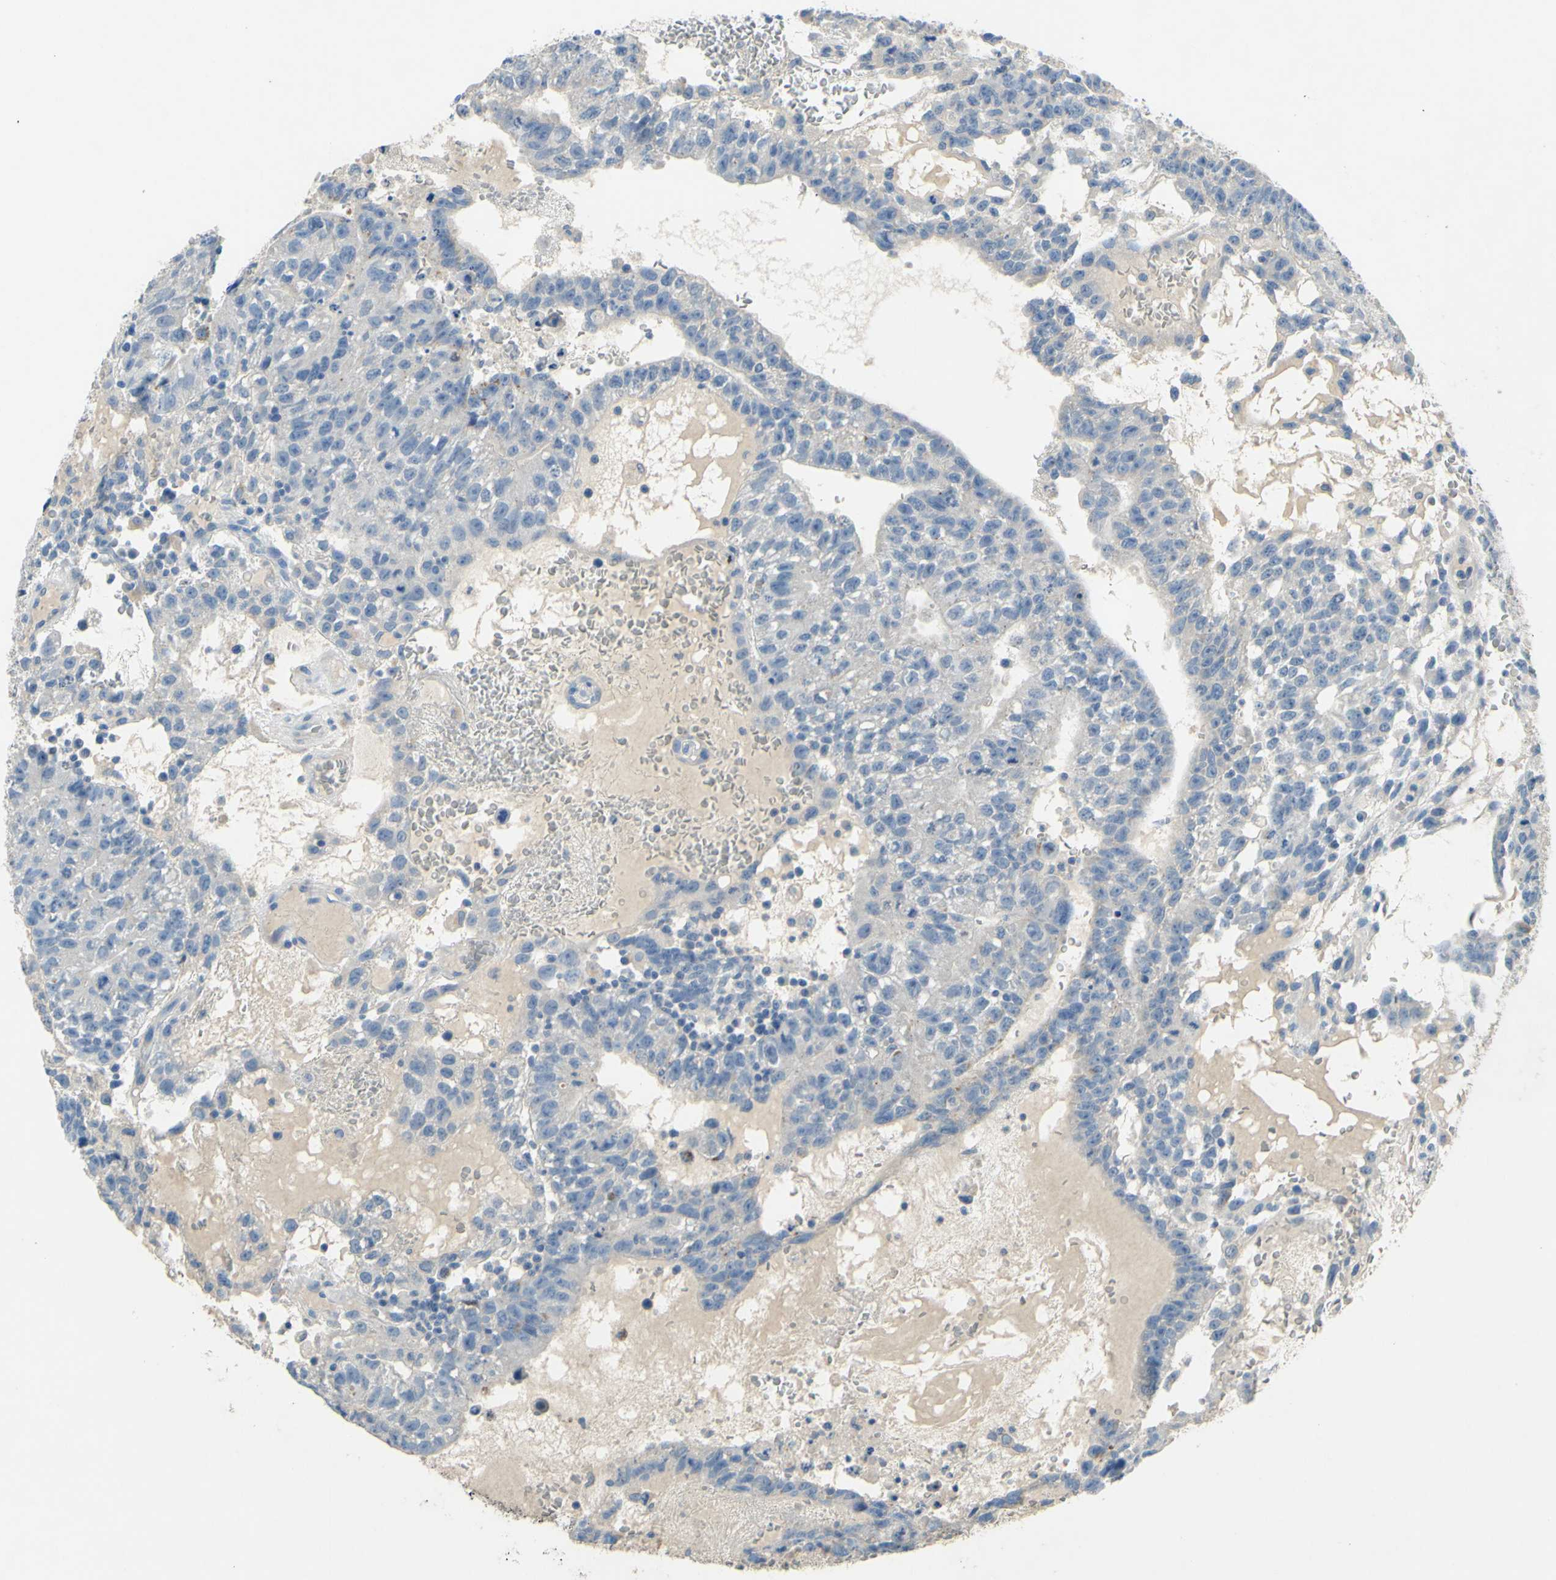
{"staining": {"intensity": "negative", "quantity": "none", "location": "none"}, "tissue": "testis cancer", "cell_type": "Tumor cells", "image_type": "cancer", "snomed": [{"axis": "morphology", "description": "Seminoma, NOS"}, {"axis": "morphology", "description": "Carcinoma, Embryonal, NOS"}, {"axis": "topography", "description": "Testis"}], "caption": "A micrograph of testis cancer stained for a protein reveals no brown staining in tumor cells.", "gene": "CDH10", "patient": {"sex": "male", "age": 52}}